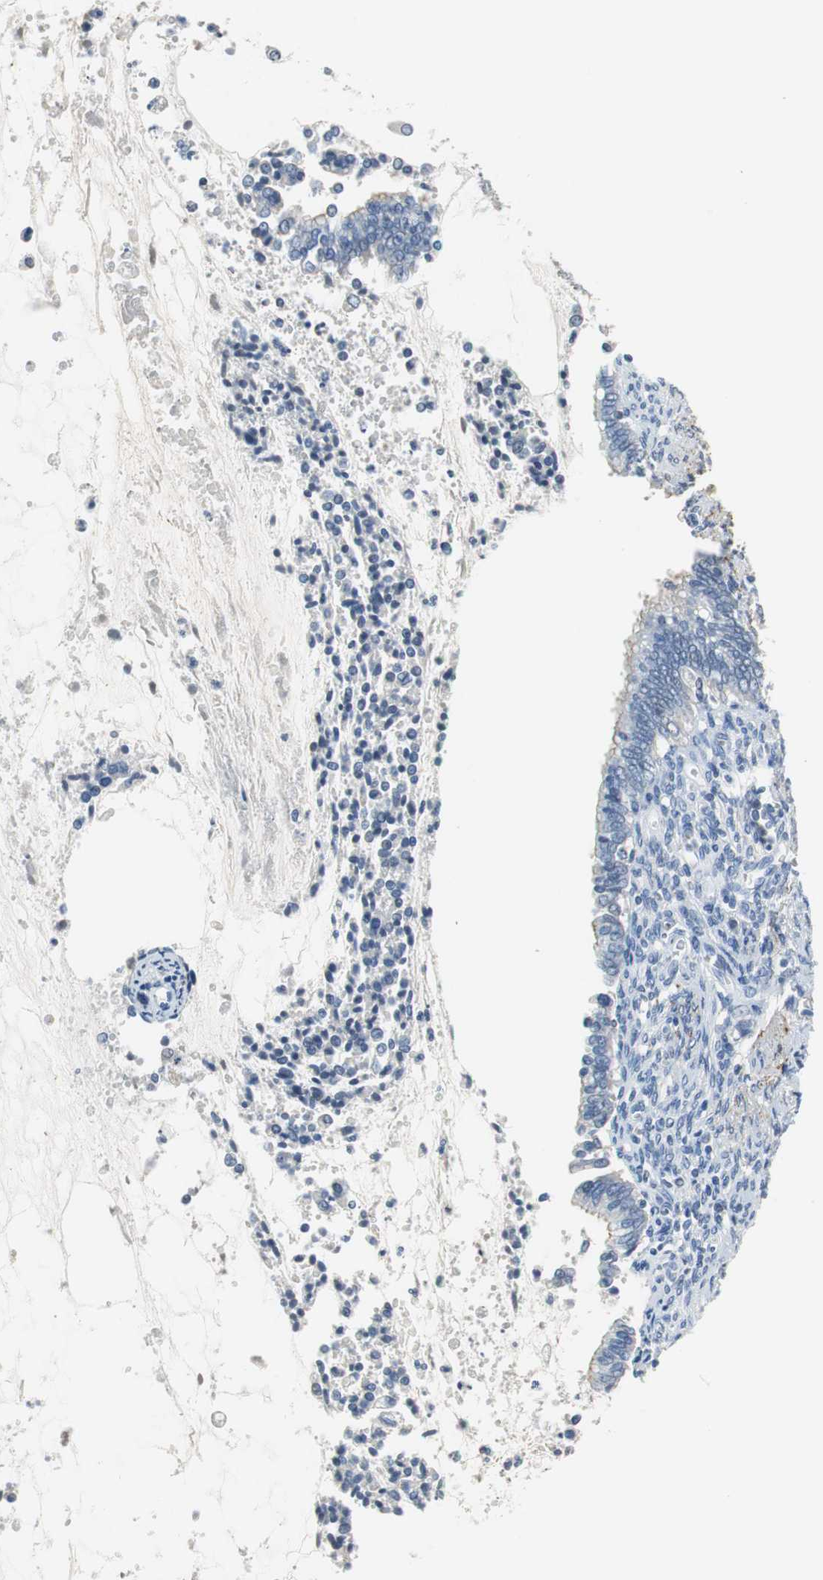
{"staining": {"intensity": "weak", "quantity": "25%-75%", "location": "cytoplasmic/membranous"}, "tissue": "cervical cancer", "cell_type": "Tumor cells", "image_type": "cancer", "snomed": [{"axis": "morphology", "description": "Adenocarcinoma, NOS"}, {"axis": "topography", "description": "Cervix"}], "caption": "A brown stain labels weak cytoplasmic/membranous positivity of a protein in cervical adenocarcinoma tumor cells. (DAB (3,3'-diaminobenzidine) IHC, brown staining for protein, blue staining for nuclei).", "gene": "MUC7", "patient": {"sex": "female", "age": 44}}